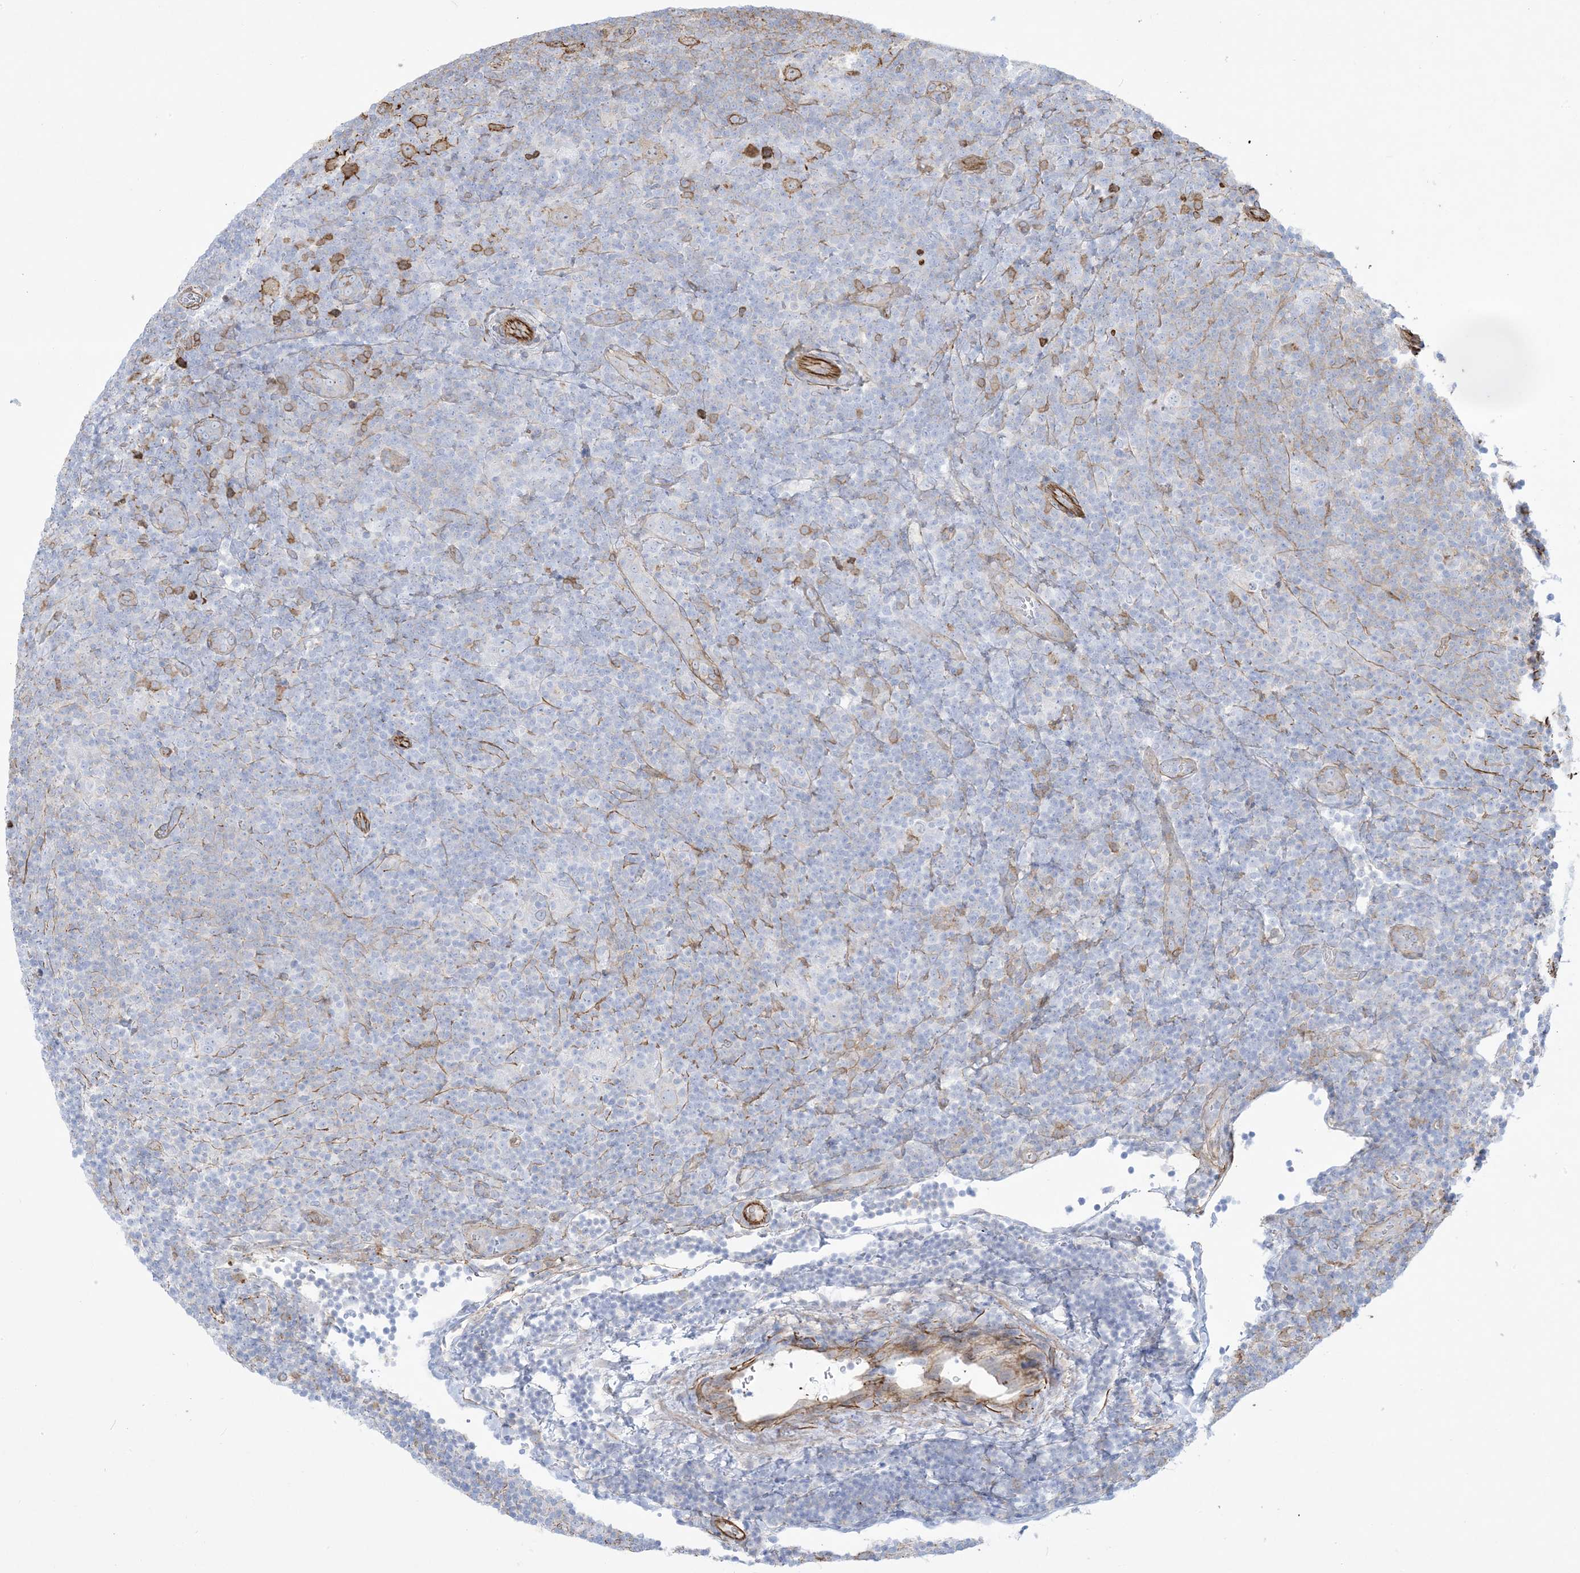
{"staining": {"intensity": "moderate", "quantity": "25%-75%", "location": "cytoplasmic/membranous"}, "tissue": "lymphoma", "cell_type": "Tumor cells", "image_type": "cancer", "snomed": [{"axis": "morphology", "description": "Hodgkin's disease, NOS"}, {"axis": "topography", "description": "Lymph node"}], "caption": "IHC photomicrograph of human lymphoma stained for a protein (brown), which shows medium levels of moderate cytoplasmic/membranous positivity in about 25%-75% of tumor cells.", "gene": "B3GNT7", "patient": {"sex": "female", "age": 57}}